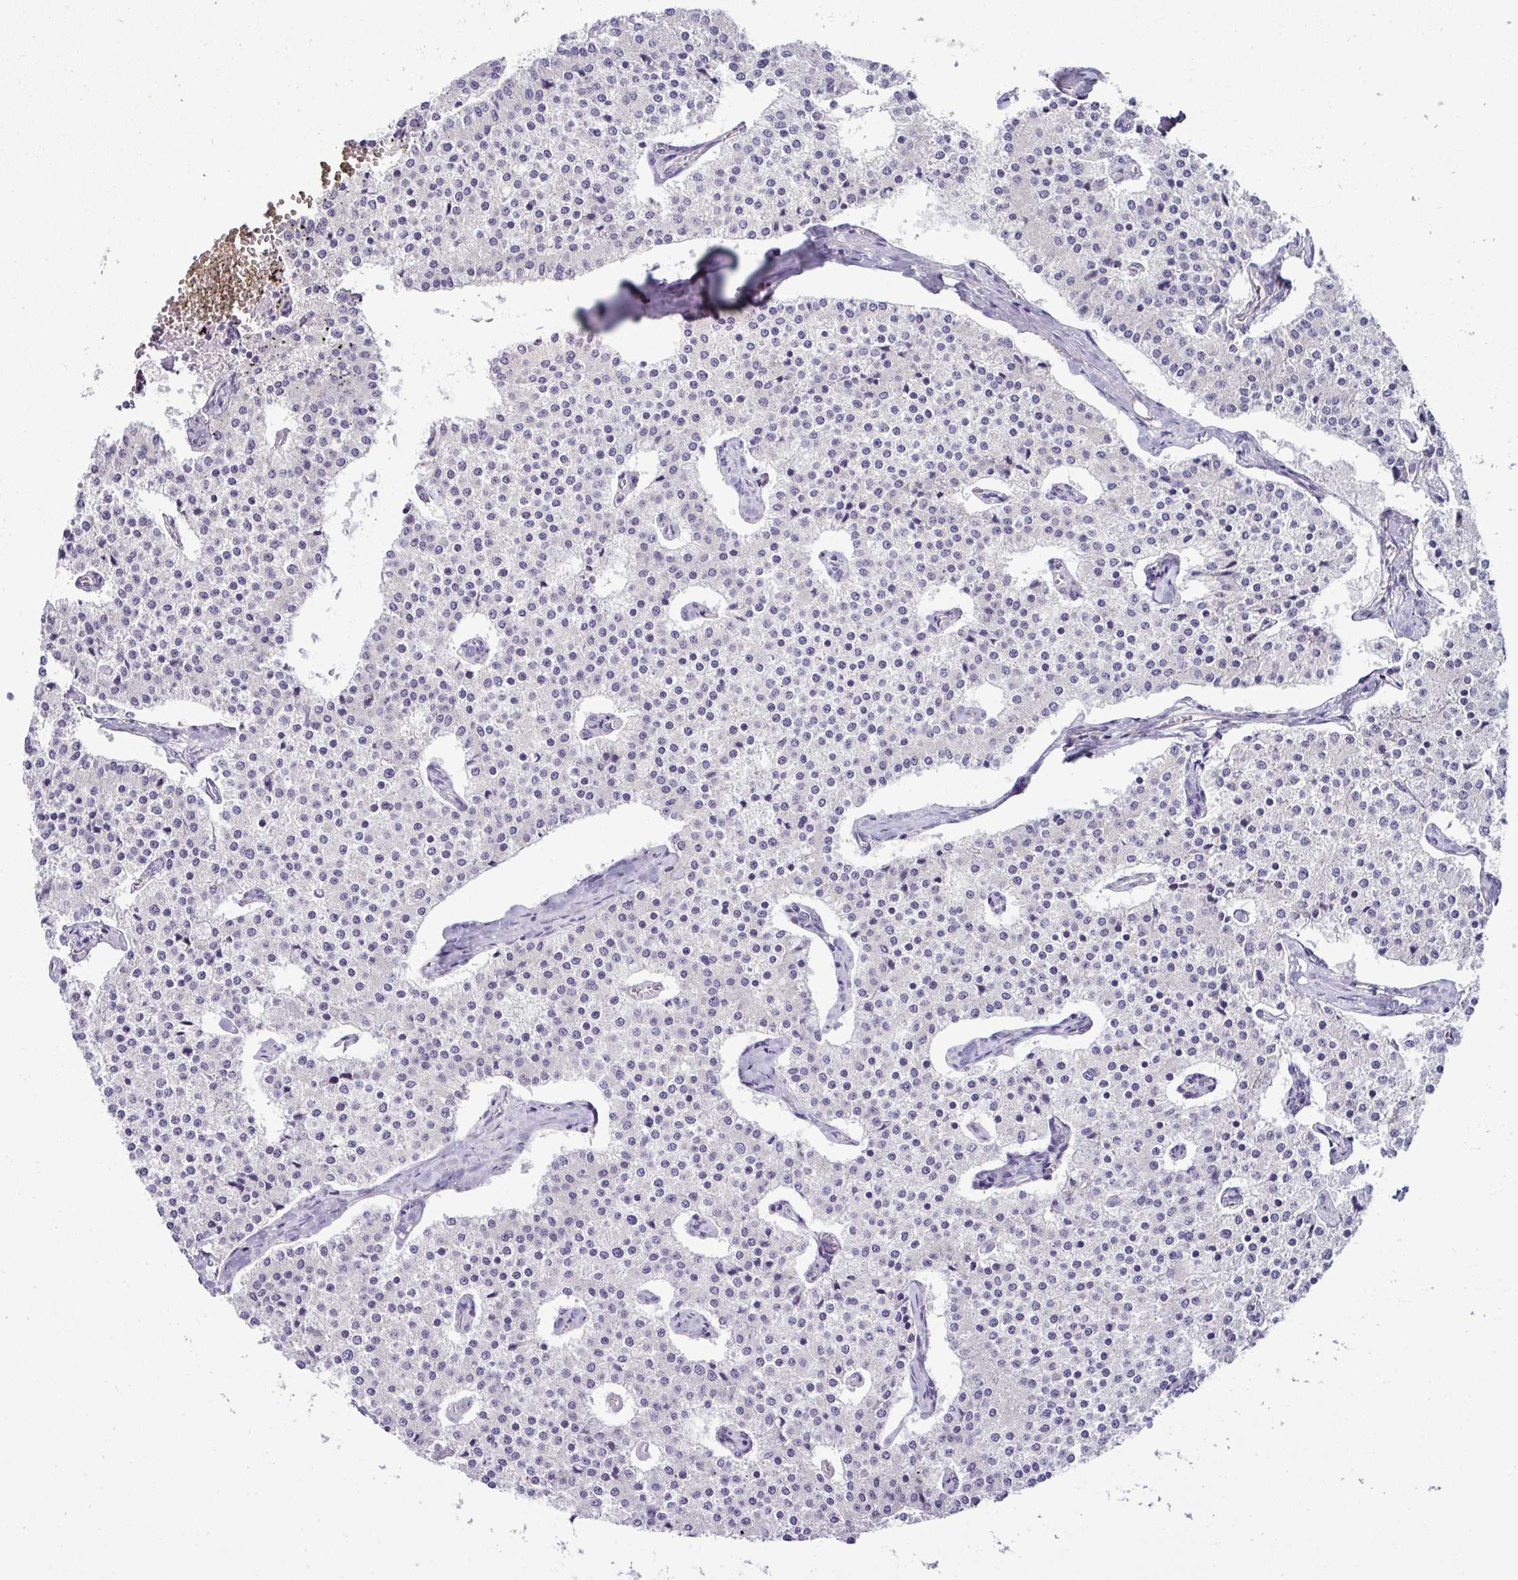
{"staining": {"intensity": "negative", "quantity": "none", "location": "none"}, "tissue": "carcinoid", "cell_type": "Tumor cells", "image_type": "cancer", "snomed": [{"axis": "morphology", "description": "Carcinoid, malignant, NOS"}, {"axis": "topography", "description": "Colon"}], "caption": "An image of human carcinoid (malignant) is negative for staining in tumor cells. (Brightfield microscopy of DAB IHC at high magnification).", "gene": "HBEGF", "patient": {"sex": "female", "age": 52}}